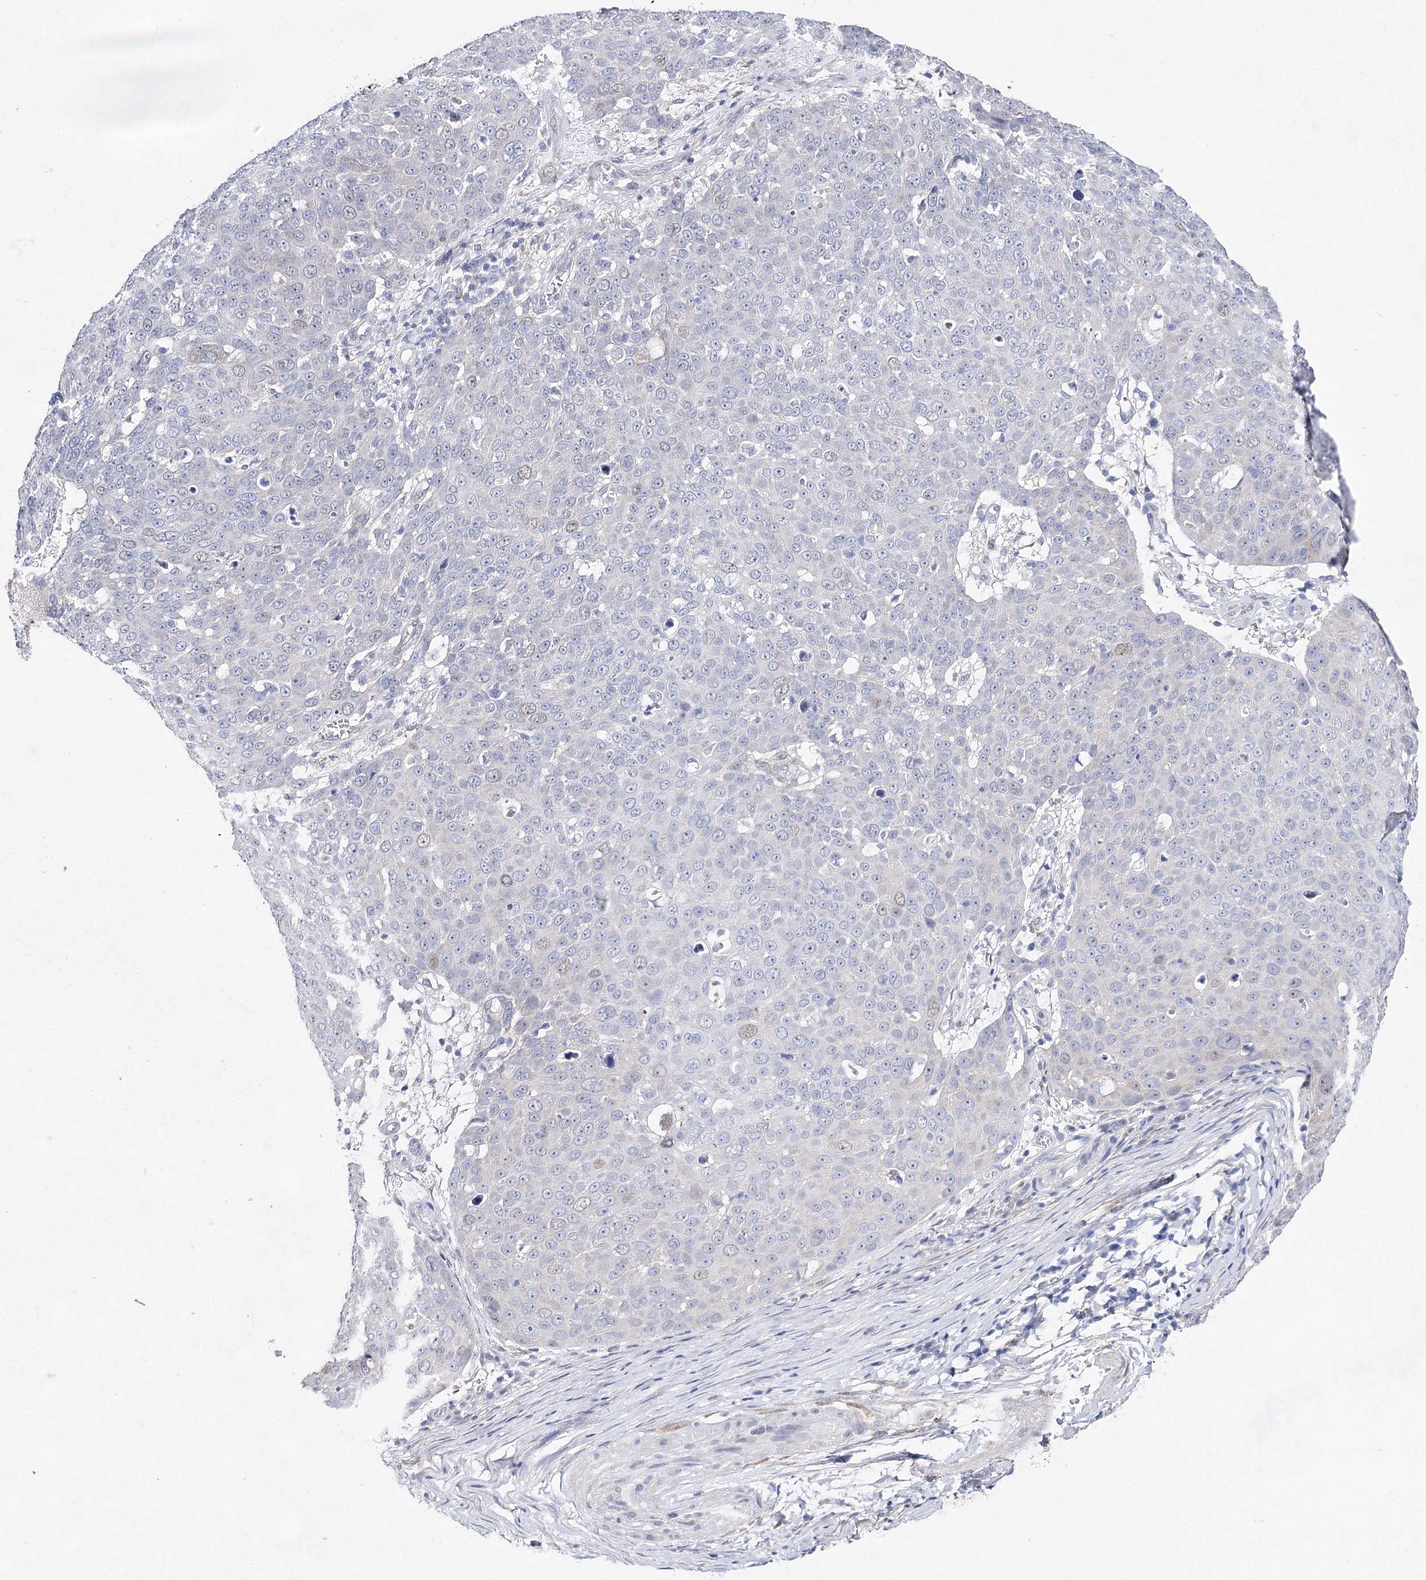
{"staining": {"intensity": "weak", "quantity": "<25%", "location": "nuclear"}, "tissue": "skin cancer", "cell_type": "Tumor cells", "image_type": "cancer", "snomed": [{"axis": "morphology", "description": "Squamous cell carcinoma, NOS"}, {"axis": "topography", "description": "Skin"}], "caption": "Skin cancer was stained to show a protein in brown. There is no significant staining in tumor cells. (DAB (3,3'-diaminobenzidine) immunohistochemistry visualized using brightfield microscopy, high magnification).", "gene": "UGDH", "patient": {"sex": "male", "age": 71}}